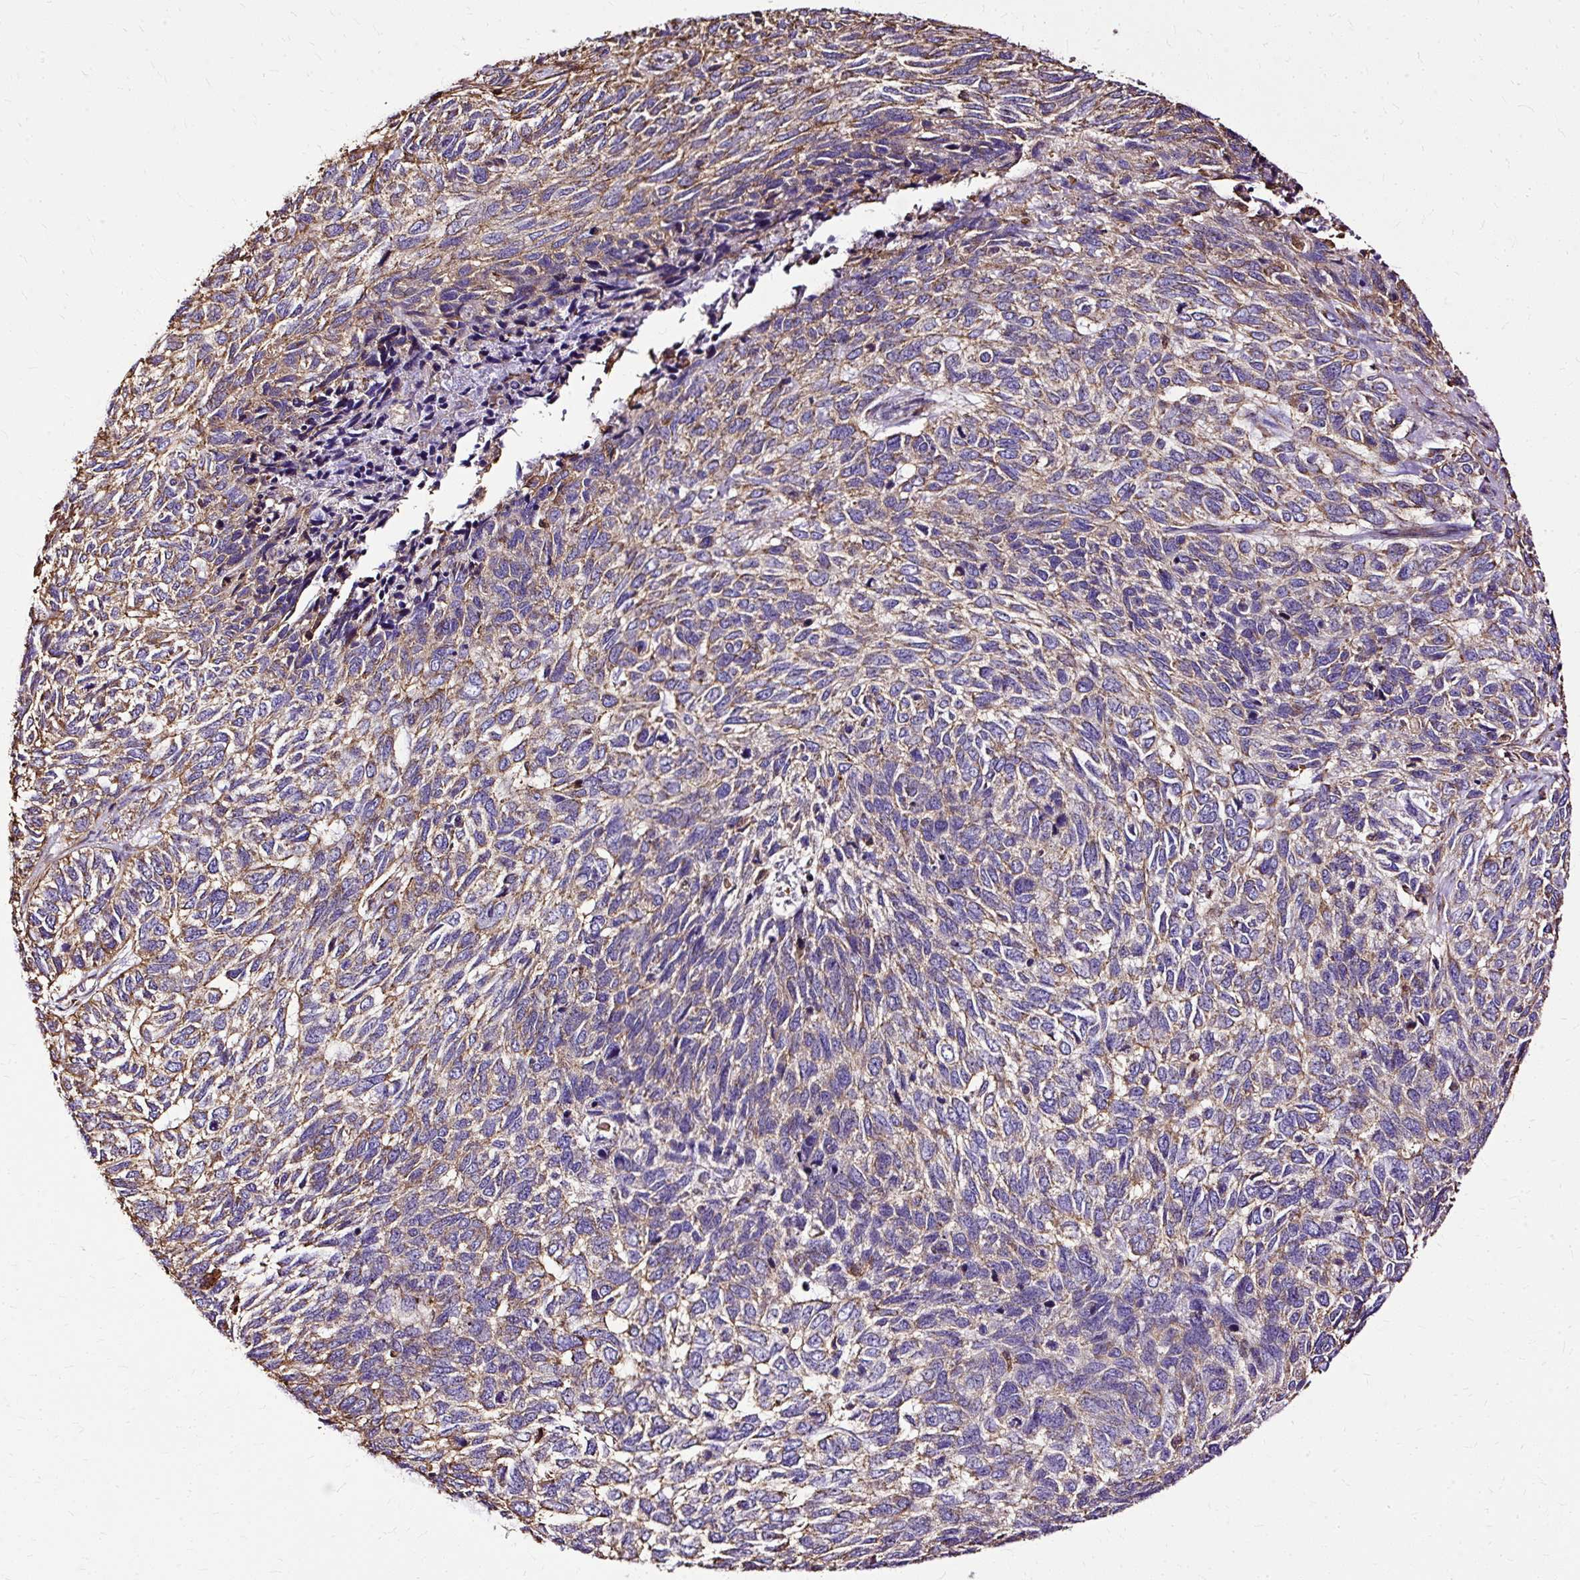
{"staining": {"intensity": "moderate", "quantity": "25%-75%", "location": "cytoplasmic/membranous"}, "tissue": "skin cancer", "cell_type": "Tumor cells", "image_type": "cancer", "snomed": [{"axis": "morphology", "description": "Basal cell carcinoma"}, {"axis": "topography", "description": "Skin"}], "caption": "Immunohistochemistry histopathology image of neoplastic tissue: human skin basal cell carcinoma stained using IHC reveals medium levels of moderate protein expression localized specifically in the cytoplasmic/membranous of tumor cells, appearing as a cytoplasmic/membranous brown color.", "gene": "KLHL11", "patient": {"sex": "female", "age": 65}}